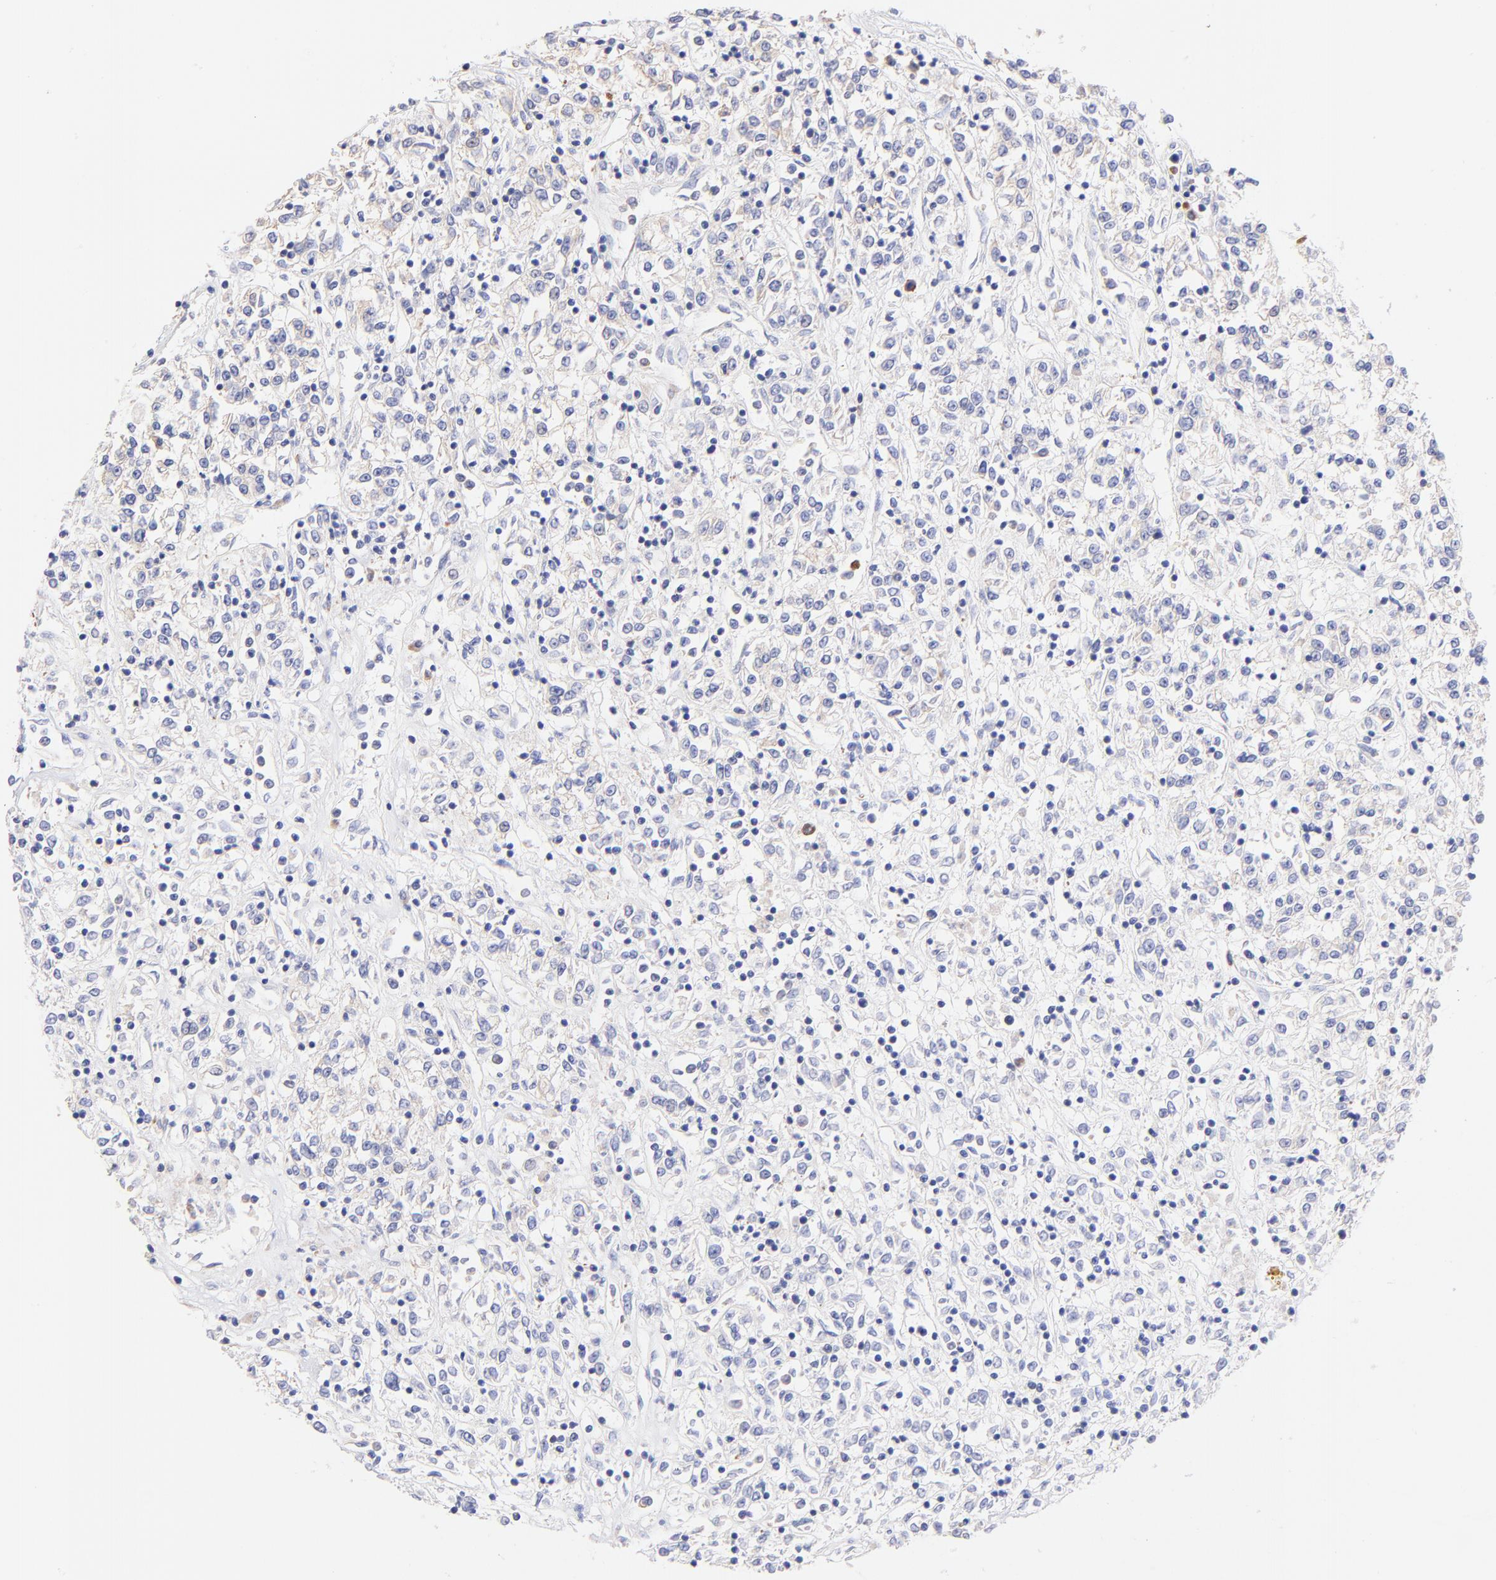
{"staining": {"intensity": "negative", "quantity": "none", "location": "none"}, "tissue": "renal cancer", "cell_type": "Tumor cells", "image_type": "cancer", "snomed": [{"axis": "morphology", "description": "Adenocarcinoma, NOS"}, {"axis": "topography", "description": "Kidney"}], "caption": "An IHC histopathology image of renal adenocarcinoma is shown. There is no staining in tumor cells of renal adenocarcinoma. The staining was performed using DAB (3,3'-diaminobenzidine) to visualize the protein expression in brown, while the nuclei were stained in blue with hematoxylin (Magnification: 20x).", "gene": "RPL30", "patient": {"sex": "female", "age": 76}}